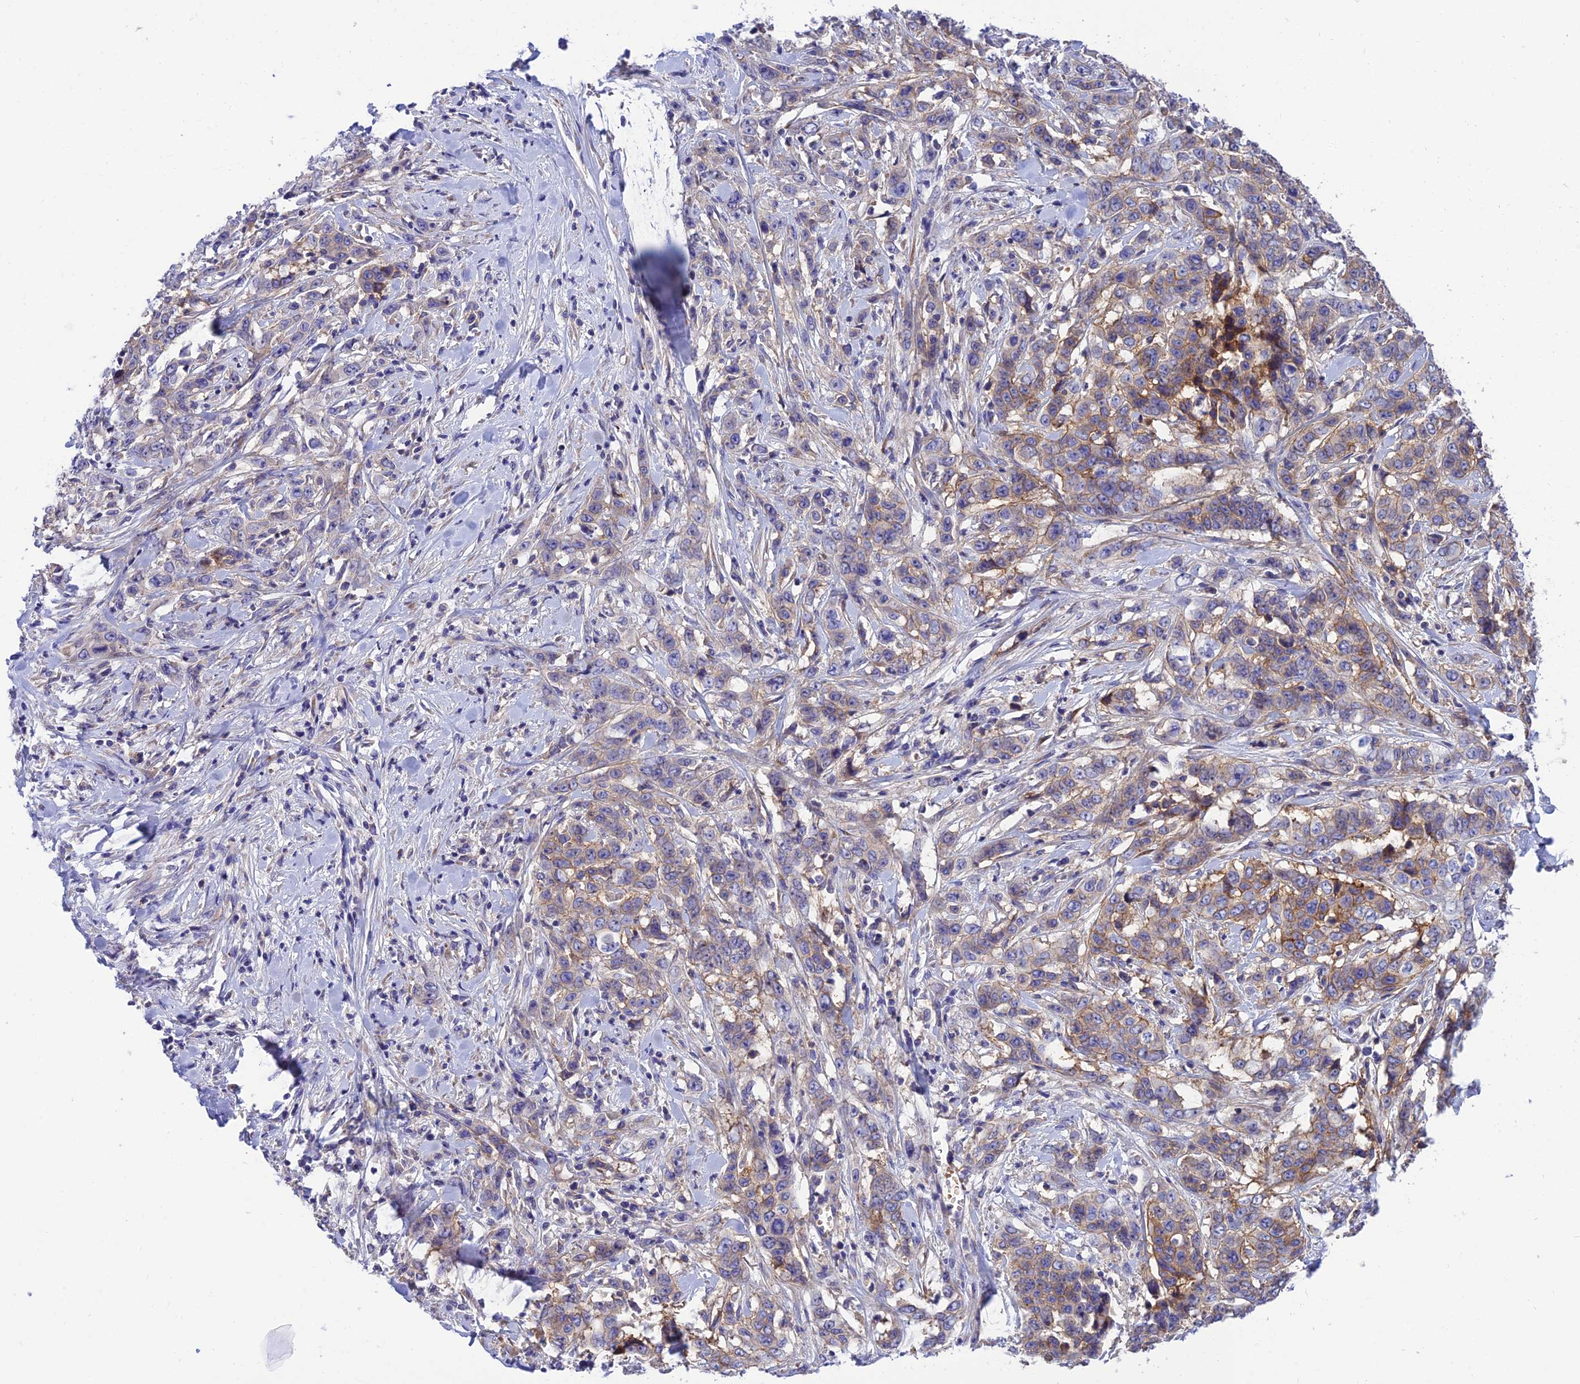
{"staining": {"intensity": "moderate", "quantity": "25%-75%", "location": "cytoplasmic/membranous"}, "tissue": "stomach cancer", "cell_type": "Tumor cells", "image_type": "cancer", "snomed": [{"axis": "morphology", "description": "Adenocarcinoma, NOS"}, {"axis": "topography", "description": "Stomach, upper"}], "caption": "An immunohistochemistry (IHC) photomicrograph of tumor tissue is shown. Protein staining in brown labels moderate cytoplasmic/membranous positivity in stomach cancer (adenocarcinoma) within tumor cells.", "gene": "CCDC157", "patient": {"sex": "male", "age": 62}}